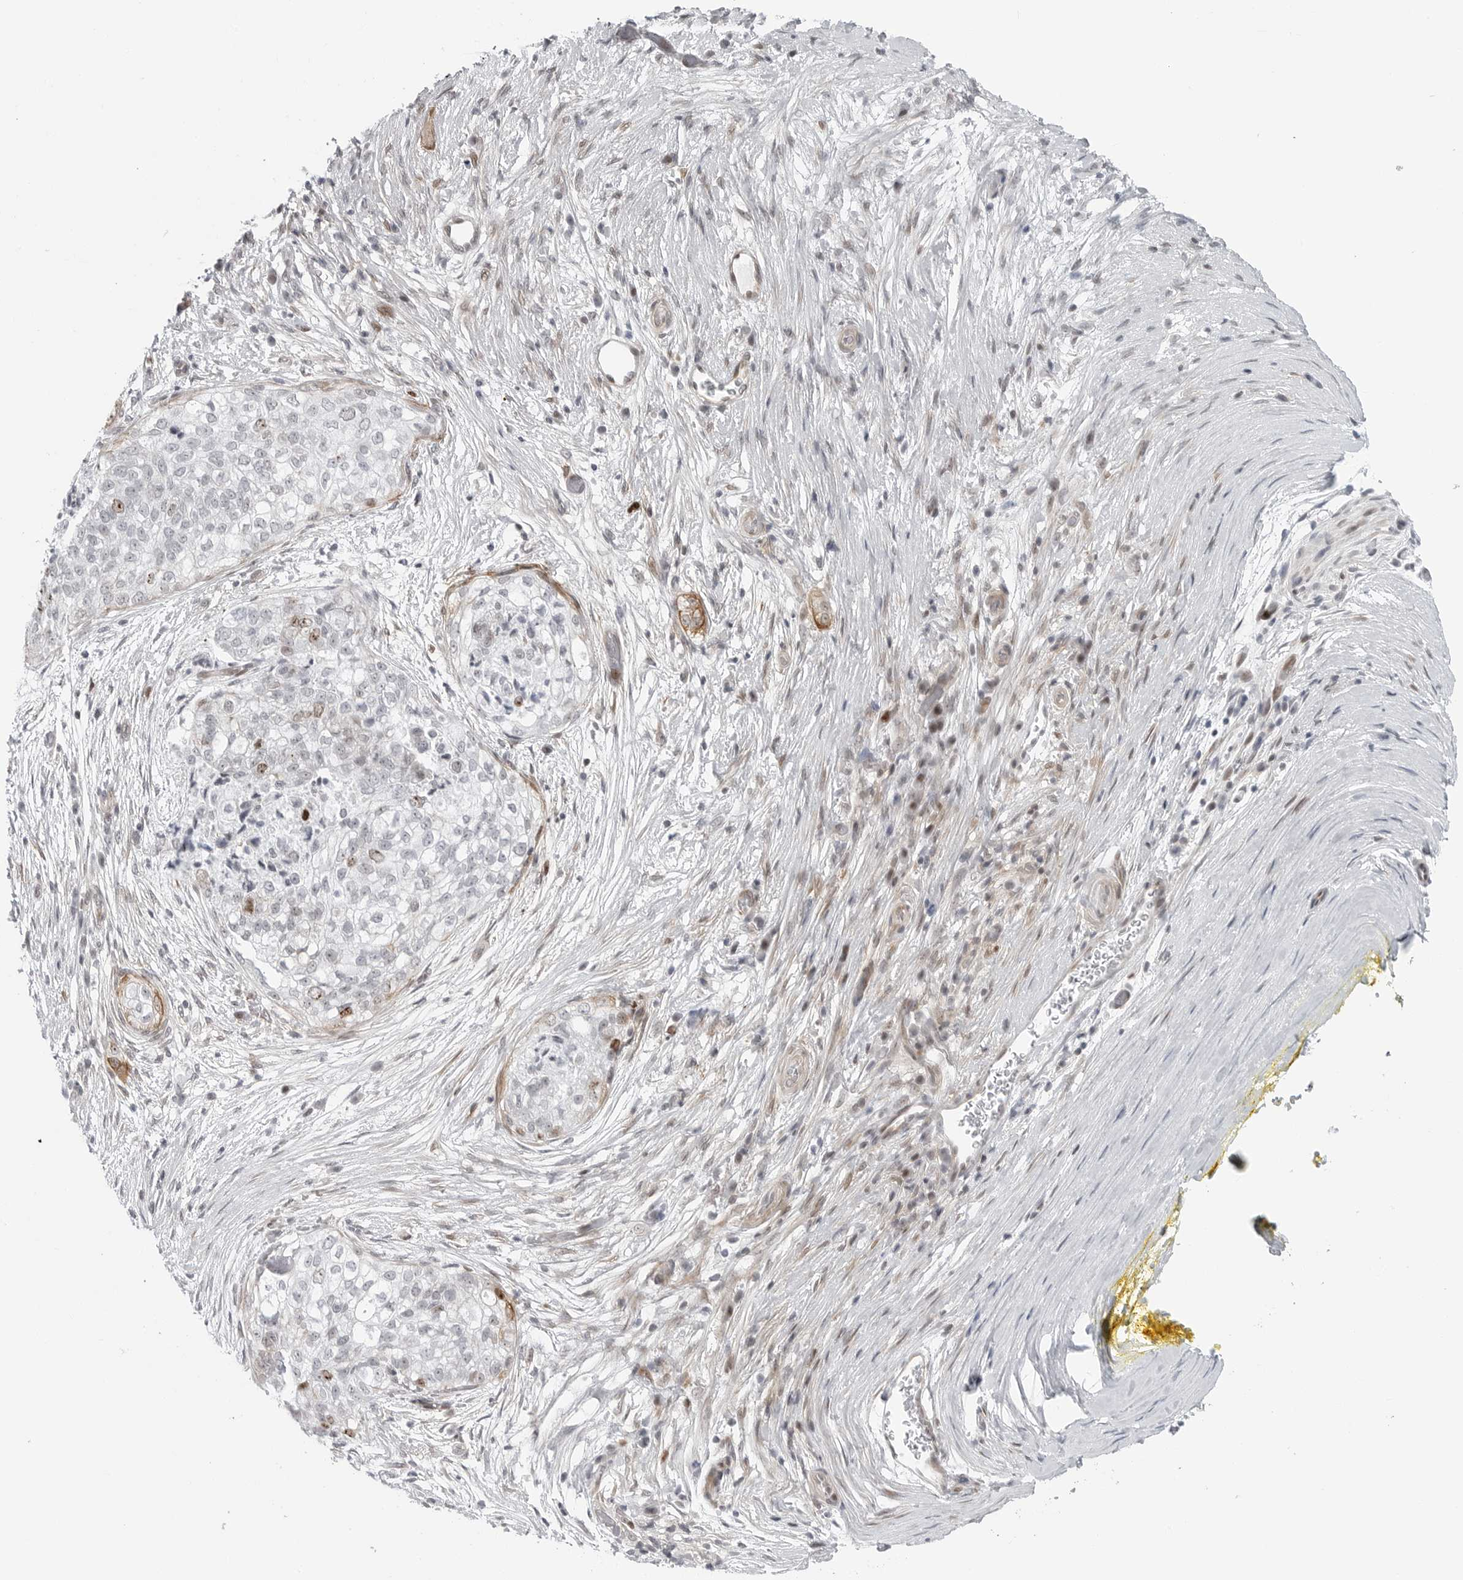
{"staining": {"intensity": "weak", "quantity": "<25%", "location": "nuclear"}, "tissue": "pancreatic cancer", "cell_type": "Tumor cells", "image_type": "cancer", "snomed": [{"axis": "morphology", "description": "Adenocarcinoma, NOS"}, {"axis": "topography", "description": "Pancreas"}], "caption": "Immunohistochemical staining of pancreatic cancer demonstrates no significant positivity in tumor cells.", "gene": "FAM135B", "patient": {"sex": "male", "age": 72}}